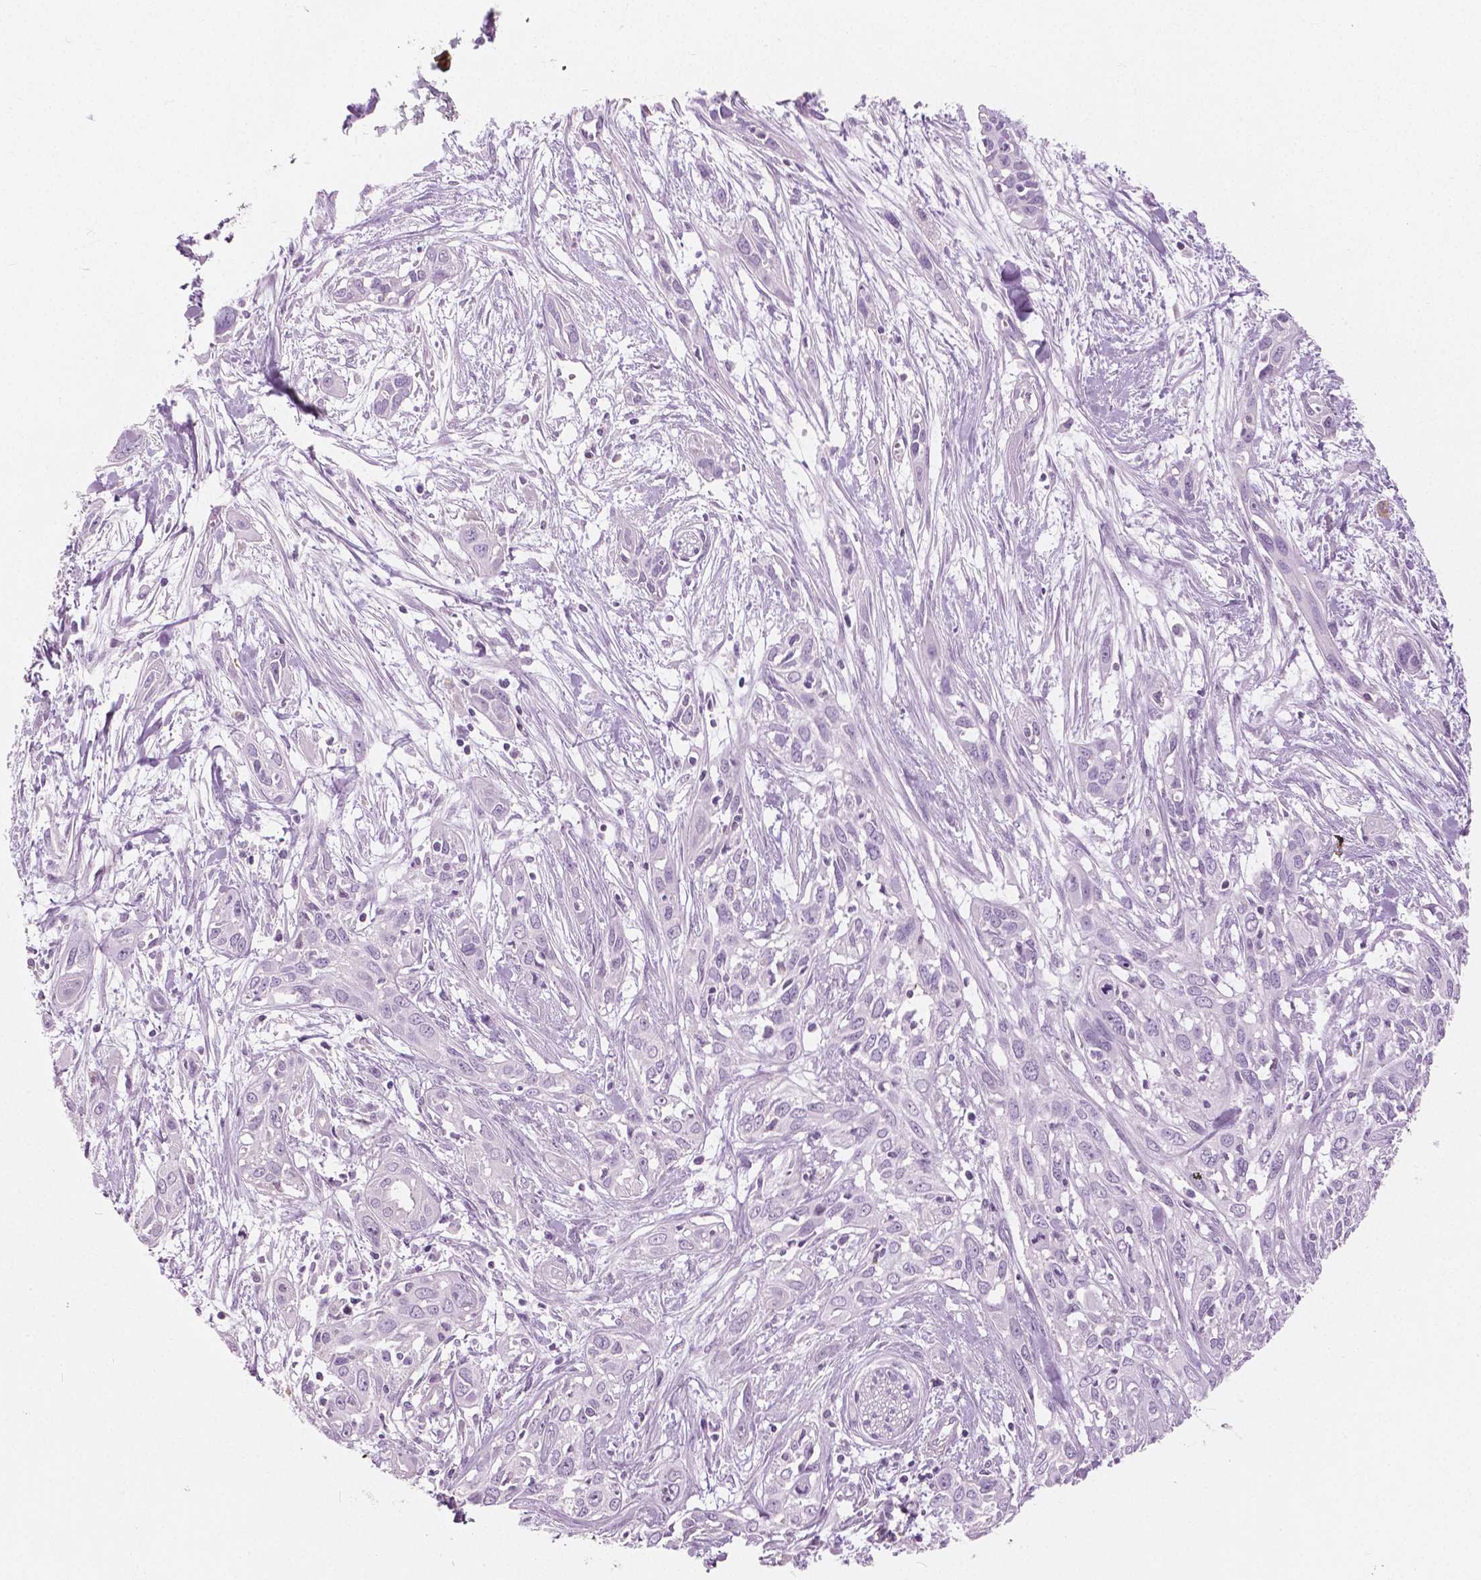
{"staining": {"intensity": "negative", "quantity": "none", "location": "none"}, "tissue": "pancreatic cancer", "cell_type": "Tumor cells", "image_type": "cancer", "snomed": [{"axis": "morphology", "description": "Adenocarcinoma, NOS"}, {"axis": "topography", "description": "Pancreas"}], "caption": "Adenocarcinoma (pancreatic) was stained to show a protein in brown. There is no significant staining in tumor cells. (Brightfield microscopy of DAB immunohistochemistry (IHC) at high magnification).", "gene": "GALM", "patient": {"sex": "female", "age": 55}}